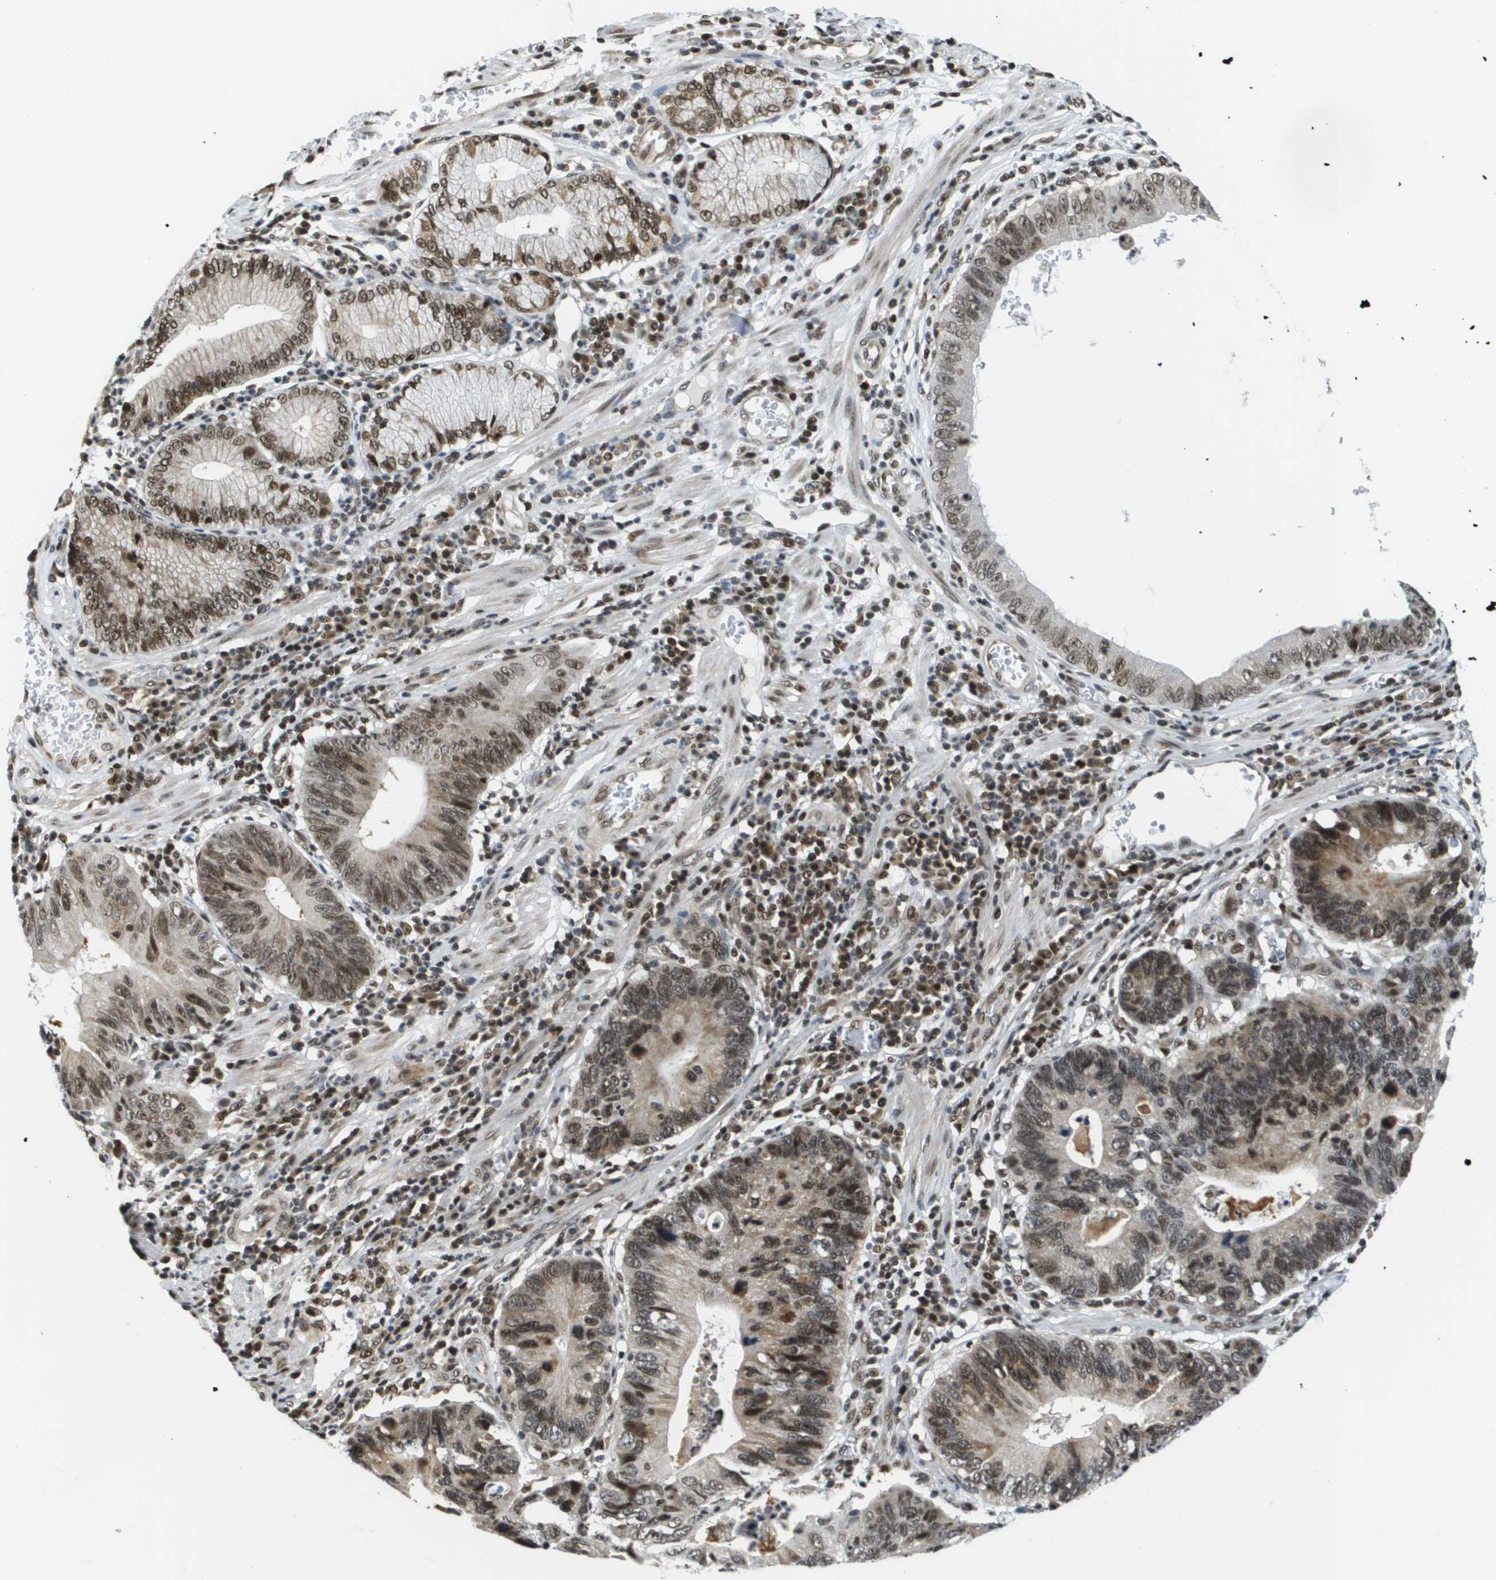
{"staining": {"intensity": "moderate", "quantity": ">75%", "location": "nuclear"}, "tissue": "stomach cancer", "cell_type": "Tumor cells", "image_type": "cancer", "snomed": [{"axis": "morphology", "description": "Adenocarcinoma, NOS"}, {"axis": "topography", "description": "Stomach"}], "caption": "Adenocarcinoma (stomach) was stained to show a protein in brown. There is medium levels of moderate nuclear positivity in approximately >75% of tumor cells.", "gene": "RECQL4", "patient": {"sex": "male", "age": 59}}